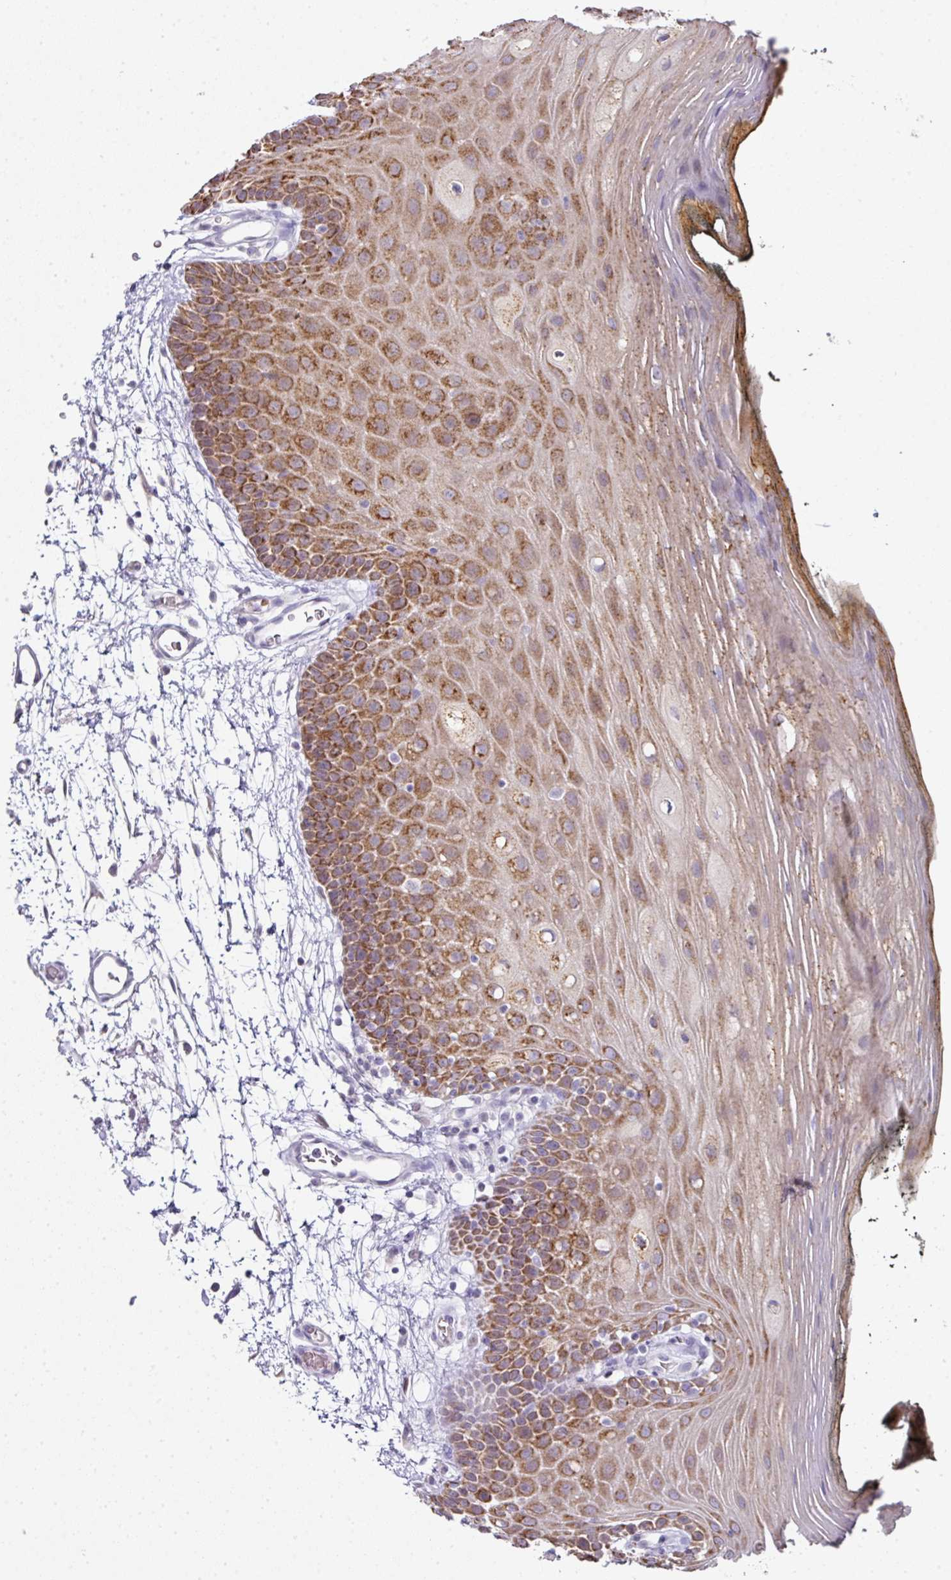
{"staining": {"intensity": "strong", "quantity": "25%-75%", "location": "cytoplasmic/membranous"}, "tissue": "oral mucosa", "cell_type": "Squamous epithelial cells", "image_type": "normal", "snomed": [{"axis": "morphology", "description": "Normal tissue, NOS"}, {"axis": "topography", "description": "Oral tissue"}, {"axis": "topography", "description": "Tounge, NOS"}], "caption": "IHC image of normal oral mucosa stained for a protein (brown), which demonstrates high levels of strong cytoplasmic/membranous expression in about 25%-75% of squamous epithelial cells.", "gene": "ANKRD18A", "patient": {"sex": "female", "age": 81}}